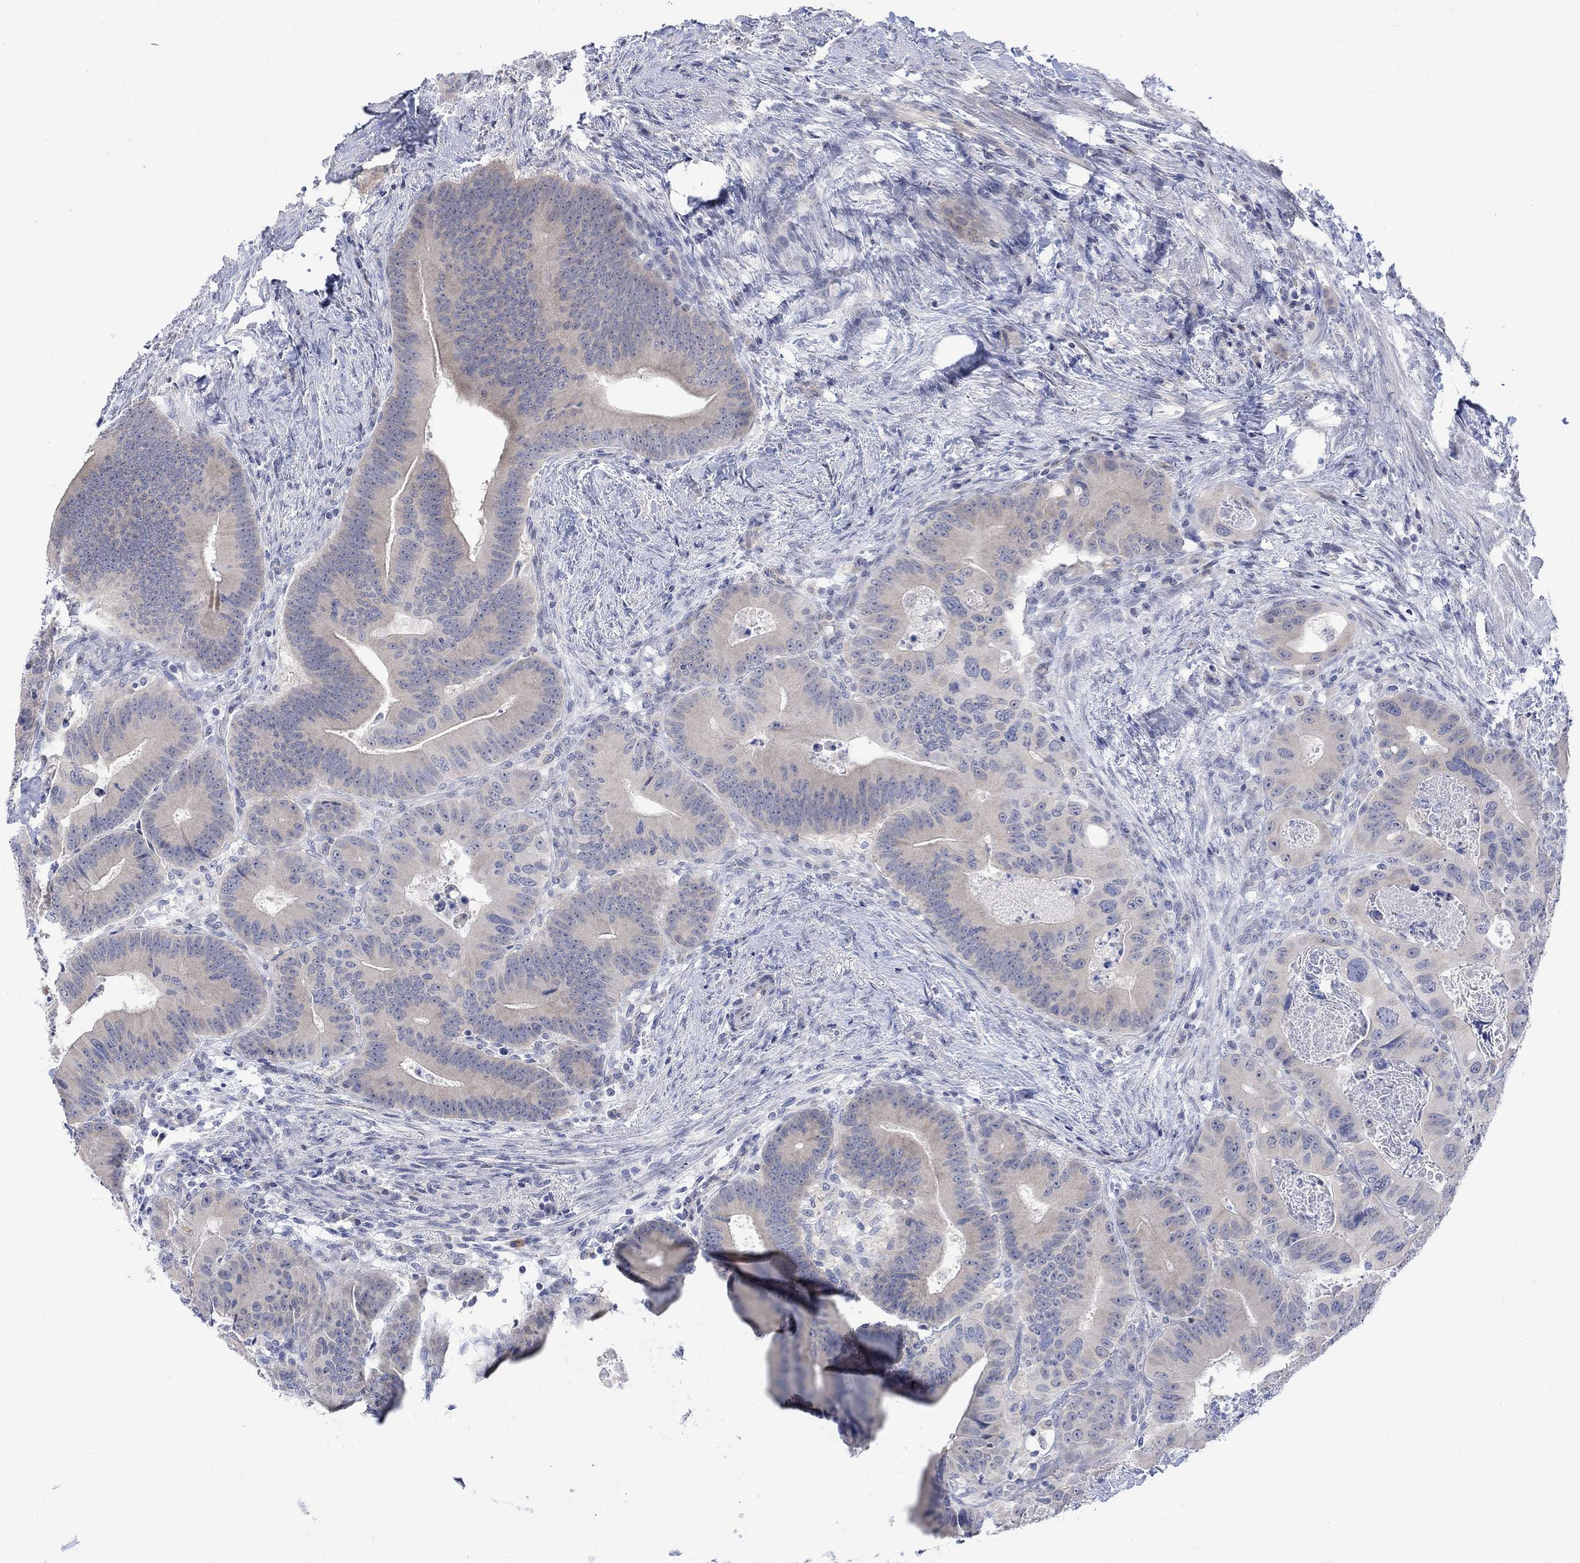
{"staining": {"intensity": "weak", "quantity": "25%-75%", "location": "cytoplasmic/membranous"}, "tissue": "colorectal cancer", "cell_type": "Tumor cells", "image_type": "cancer", "snomed": [{"axis": "morphology", "description": "Adenocarcinoma, NOS"}, {"axis": "topography", "description": "Rectum"}], "caption": "Immunohistochemistry of colorectal adenocarcinoma demonstrates low levels of weak cytoplasmic/membranous staining in about 25%-75% of tumor cells.", "gene": "DCX", "patient": {"sex": "male", "age": 64}}